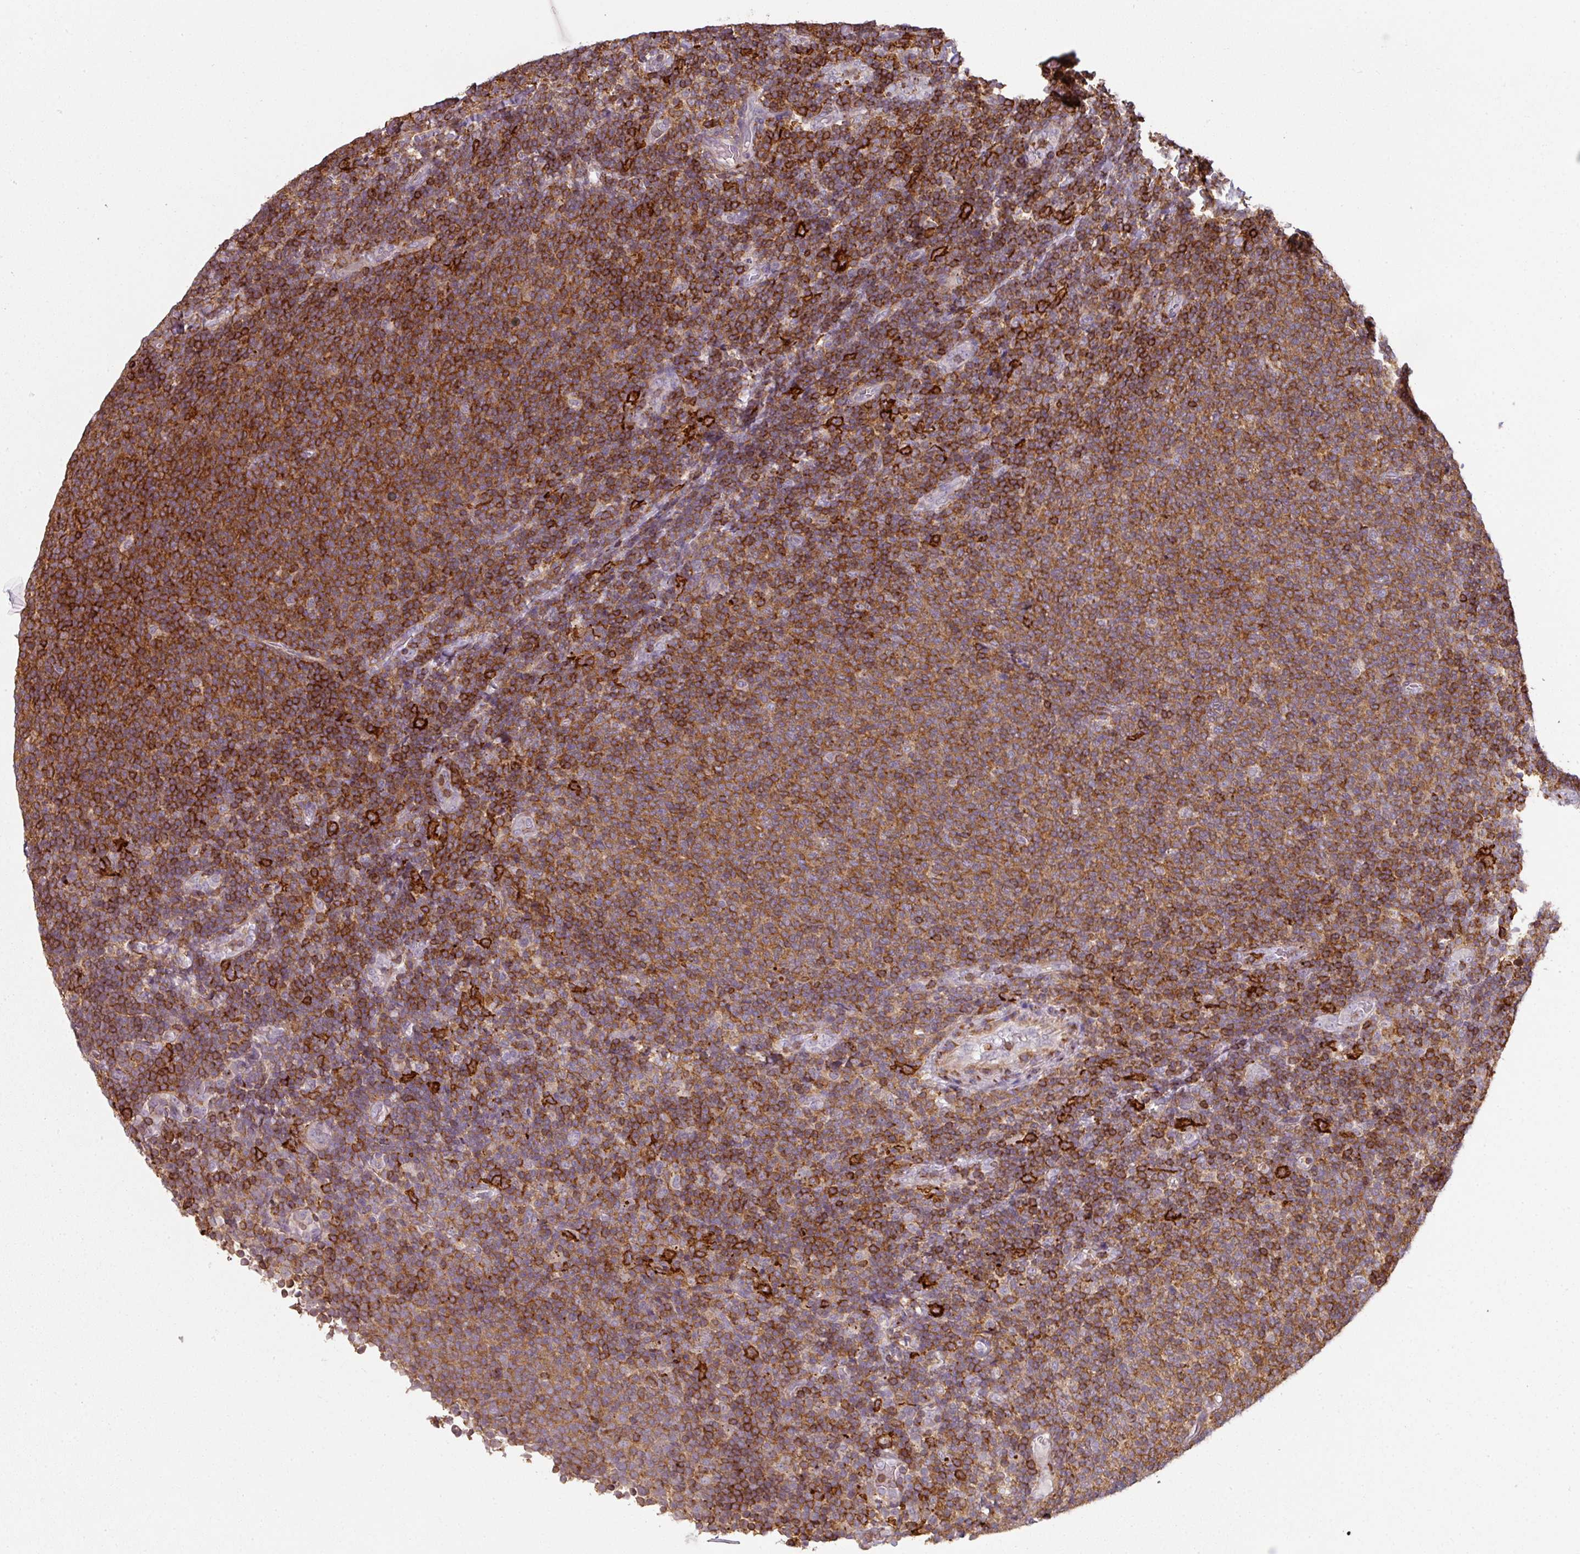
{"staining": {"intensity": "strong", "quantity": ">75%", "location": "cytoplasmic/membranous"}, "tissue": "lymphoma", "cell_type": "Tumor cells", "image_type": "cancer", "snomed": [{"axis": "morphology", "description": "Malignant lymphoma, non-Hodgkin's type, Low grade"}, {"axis": "topography", "description": "Lymph node"}], "caption": "Immunohistochemical staining of lymphoma displays high levels of strong cytoplasmic/membranous protein positivity in approximately >75% of tumor cells.", "gene": "OLFML2B", "patient": {"sex": "male", "age": 52}}